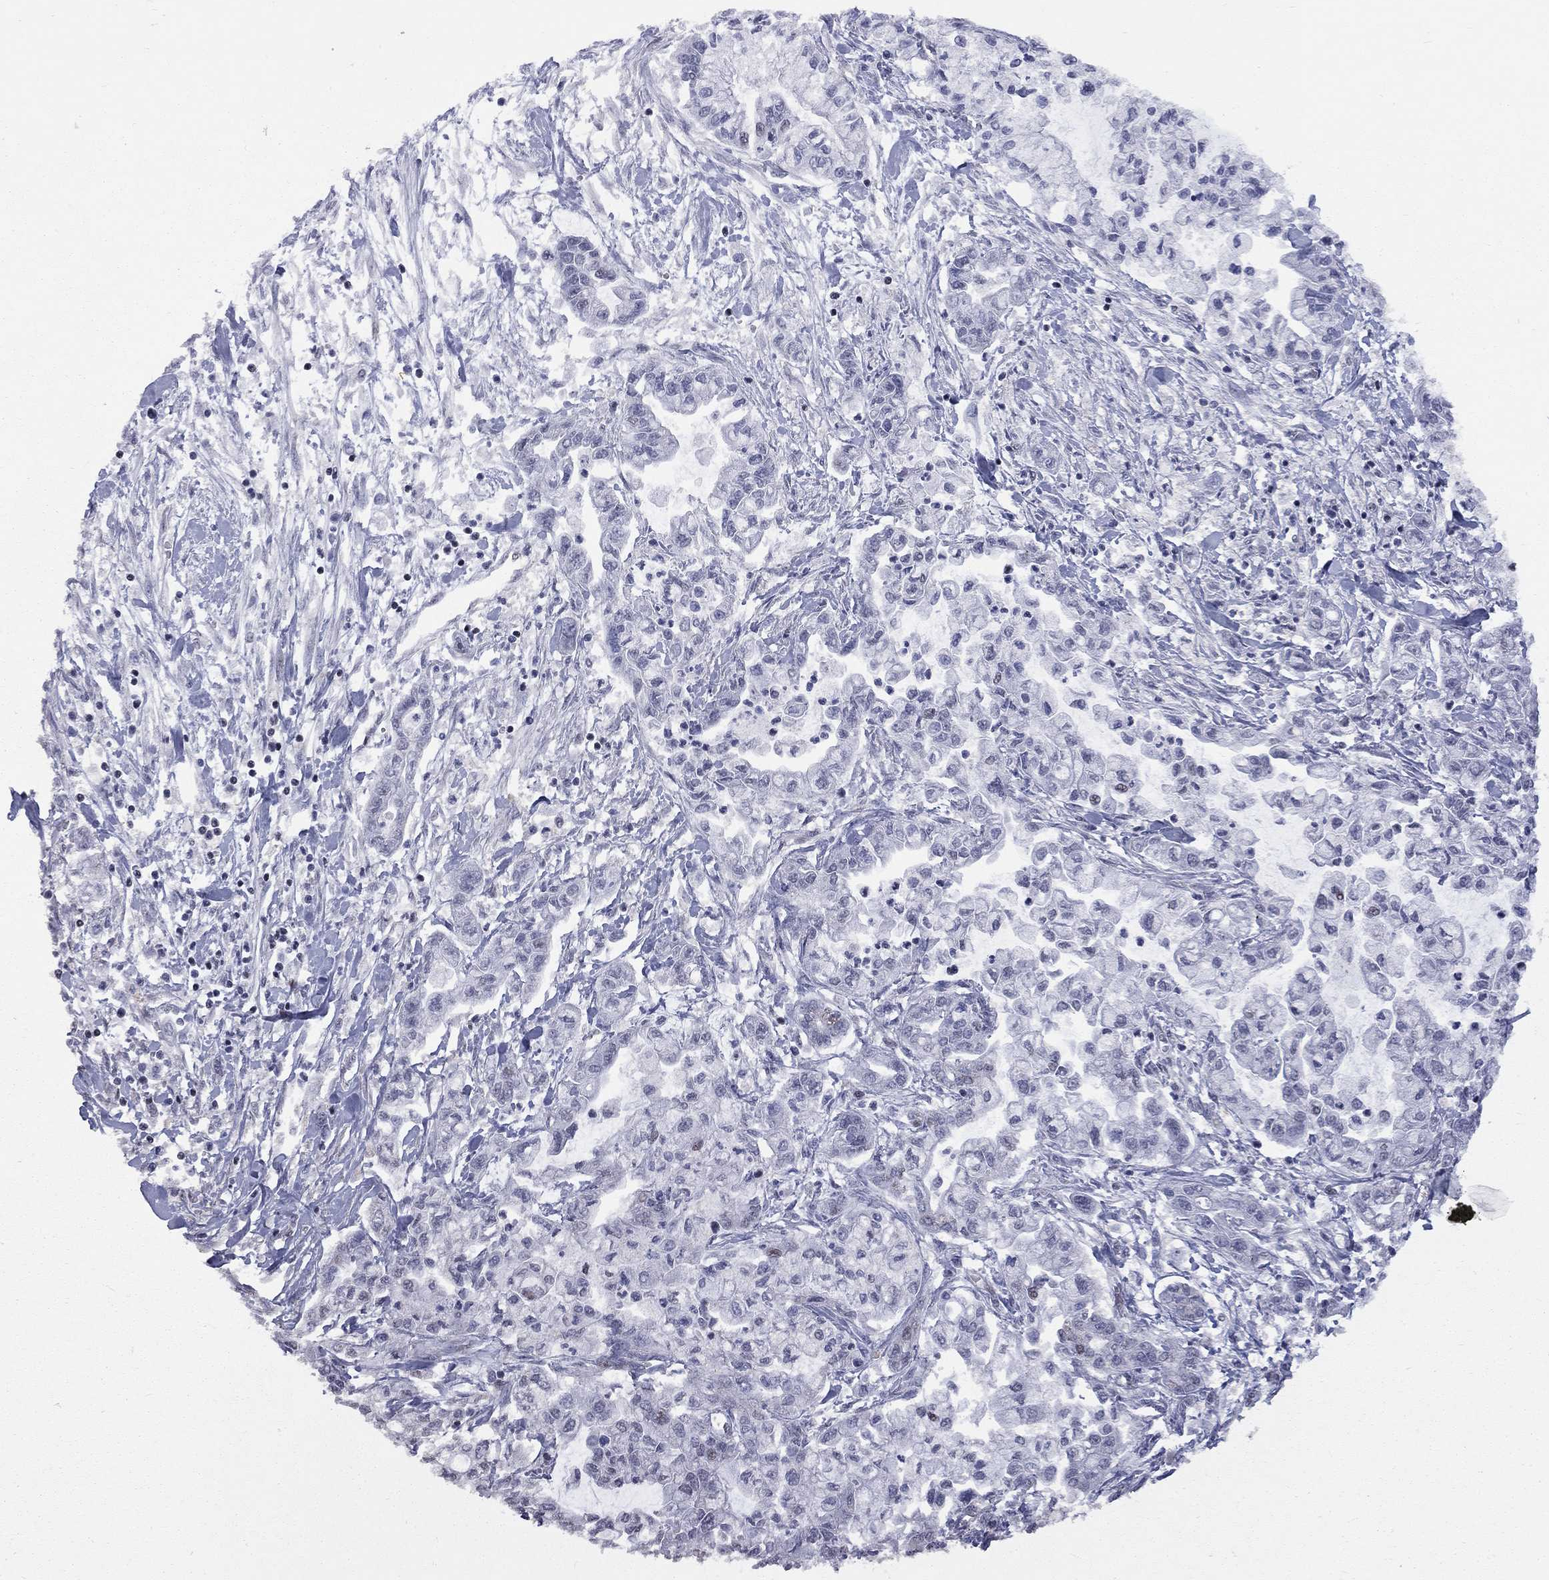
{"staining": {"intensity": "negative", "quantity": "none", "location": "none"}, "tissue": "pancreatic cancer", "cell_type": "Tumor cells", "image_type": "cancer", "snomed": [{"axis": "morphology", "description": "Adenocarcinoma, NOS"}, {"axis": "topography", "description": "Pancreas"}], "caption": "Tumor cells show no significant protein staining in pancreatic cancer (adenocarcinoma).", "gene": "ZNF154", "patient": {"sex": "male", "age": 54}}